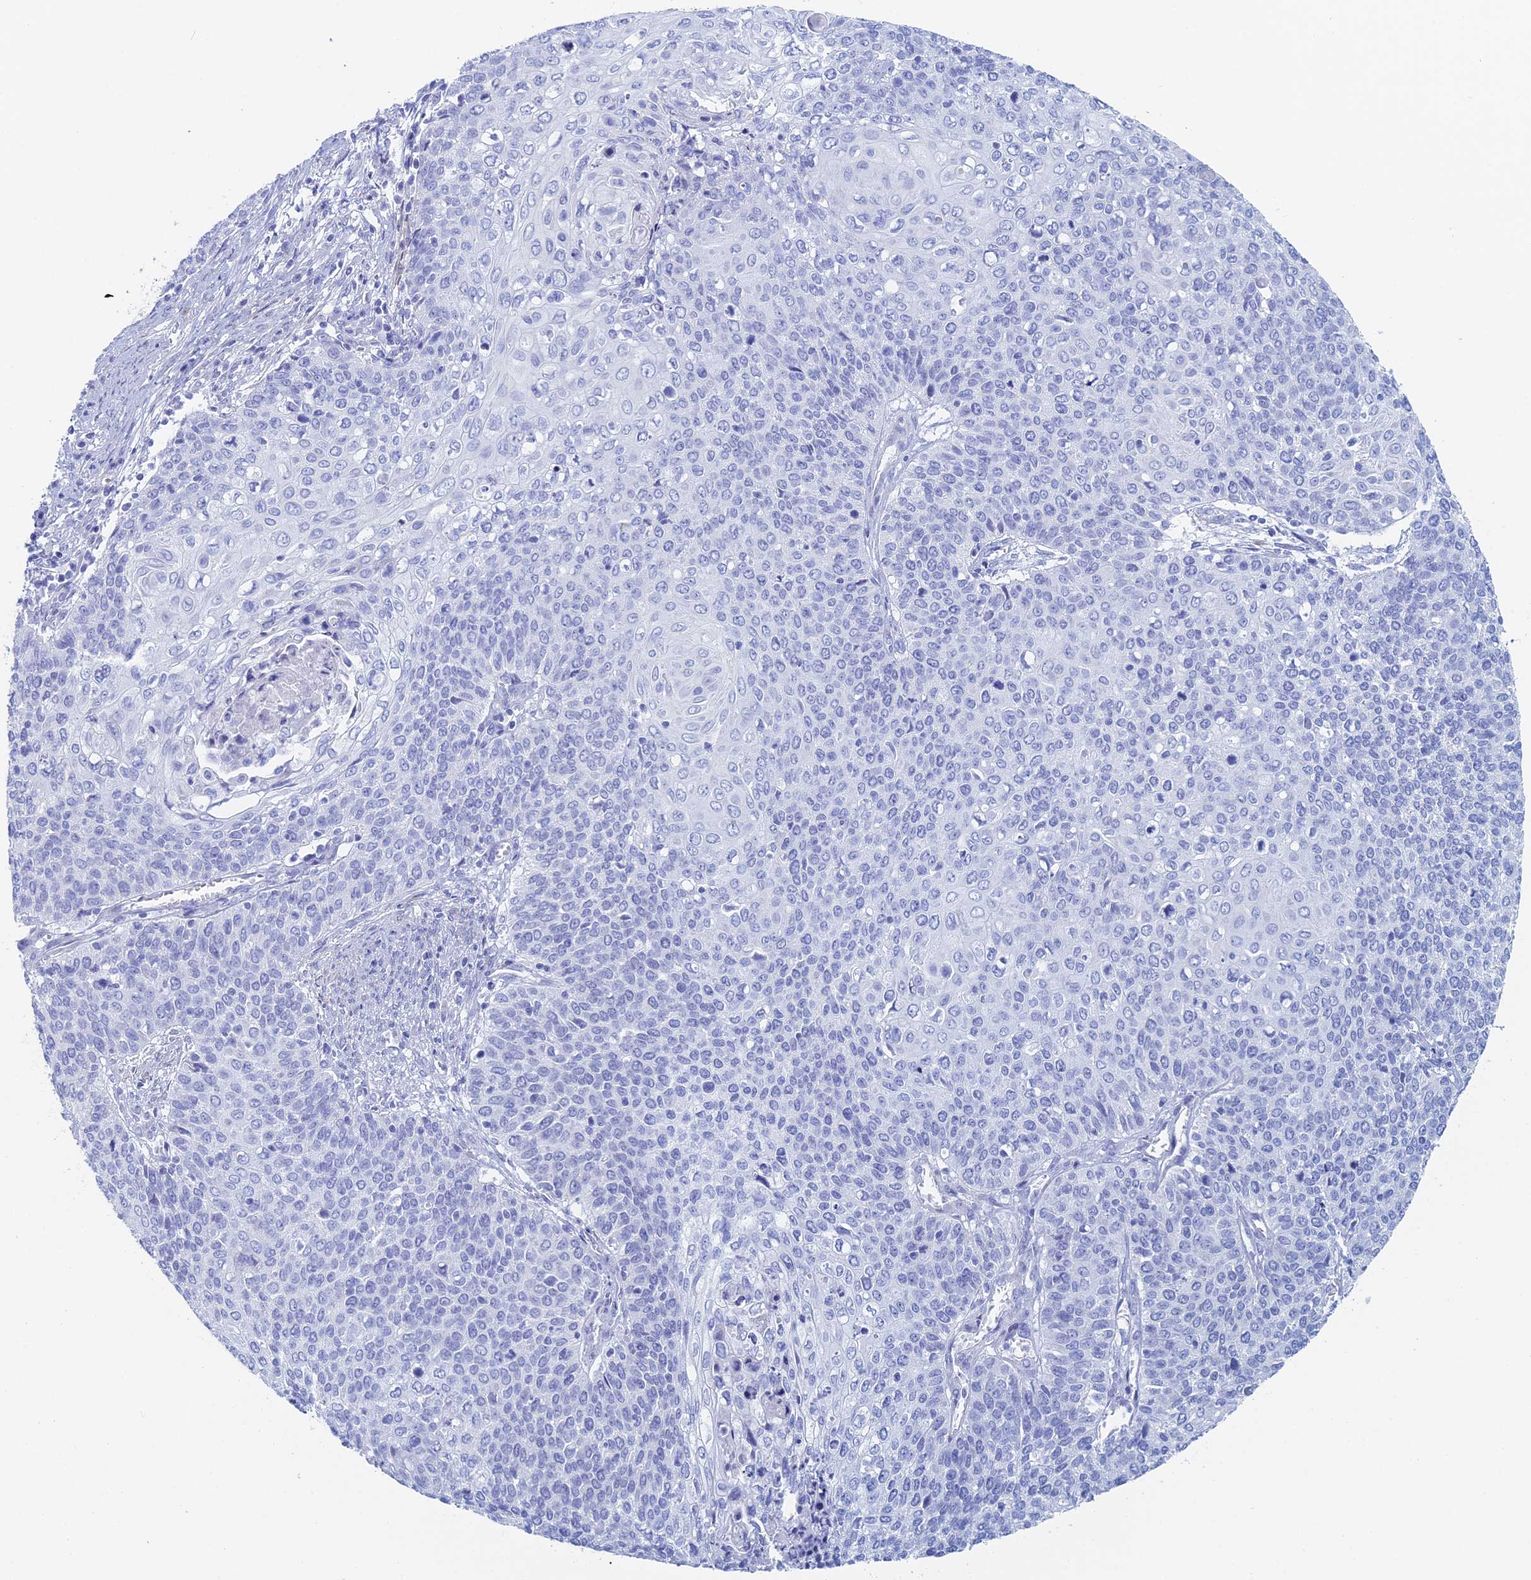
{"staining": {"intensity": "negative", "quantity": "none", "location": "none"}, "tissue": "cervical cancer", "cell_type": "Tumor cells", "image_type": "cancer", "snomed": [{"axis": "morphology", "description": "Squamous cell carcinoma, NOS"}, {"axis": "topography", "description": "Cervix"}], "caption": "Immunohistochemistry (IHC) of cervical cancer displays no positivity in tumor cells.", "gene": "KCNK18", "patient": {"sex": "female", "age": 39}}